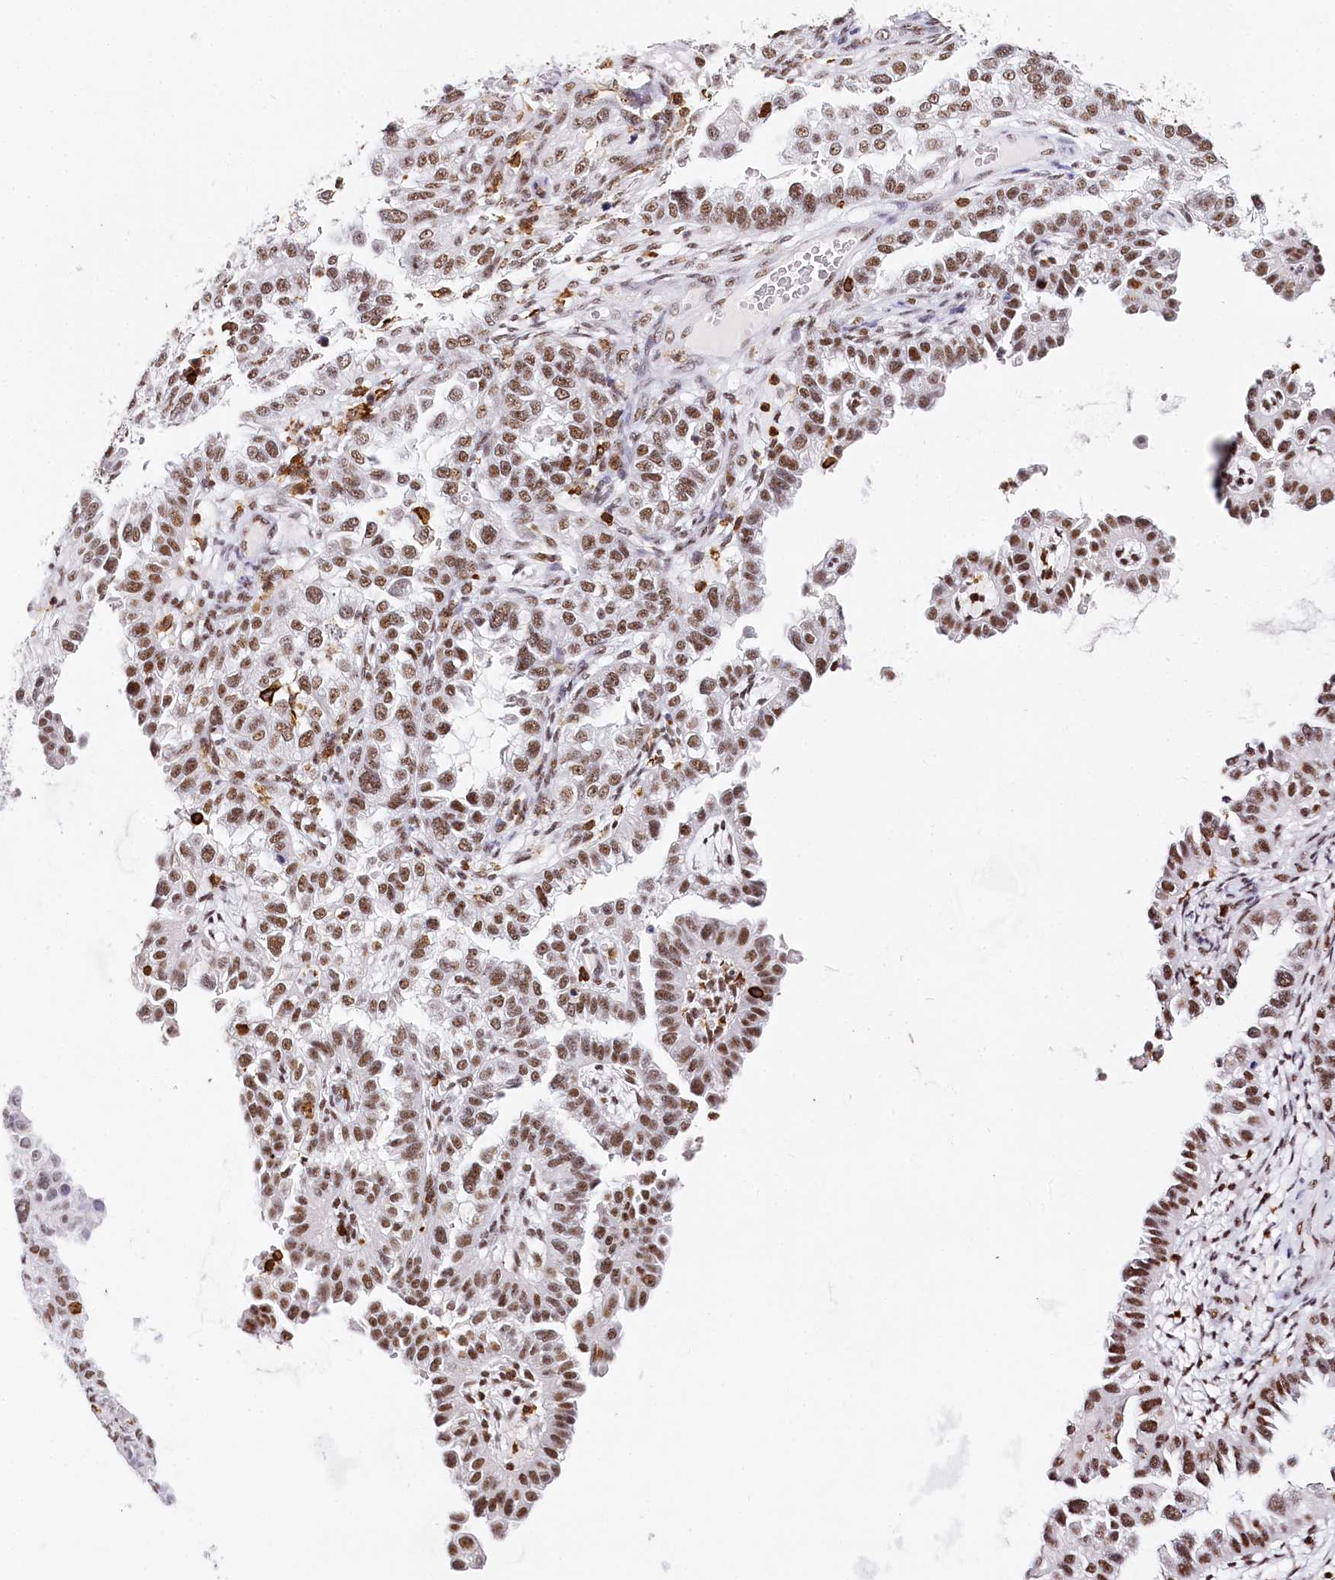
{"staining": {"intensity": "moderate", "quantity": ">75%", "location": "nuclear"}, "tissue": "endometrial cancer", "cell_type": "Tumor cells", "image_type": "cancer", "snomed": [{"axis": "morphology", "description": "Adenocarcinoma, NOS"}, {"axis": "topography", "description": "Endometrium"}], "caption": "Adenocarcinoma (endometrial) stained with DAB (3,3'-diaminobenzidine) IHC shows medium levels of moderate nuclear staining in about >75% of tumor cells.", "gene": "BARD1", "patient": {"sex": "female", "age": 85}}